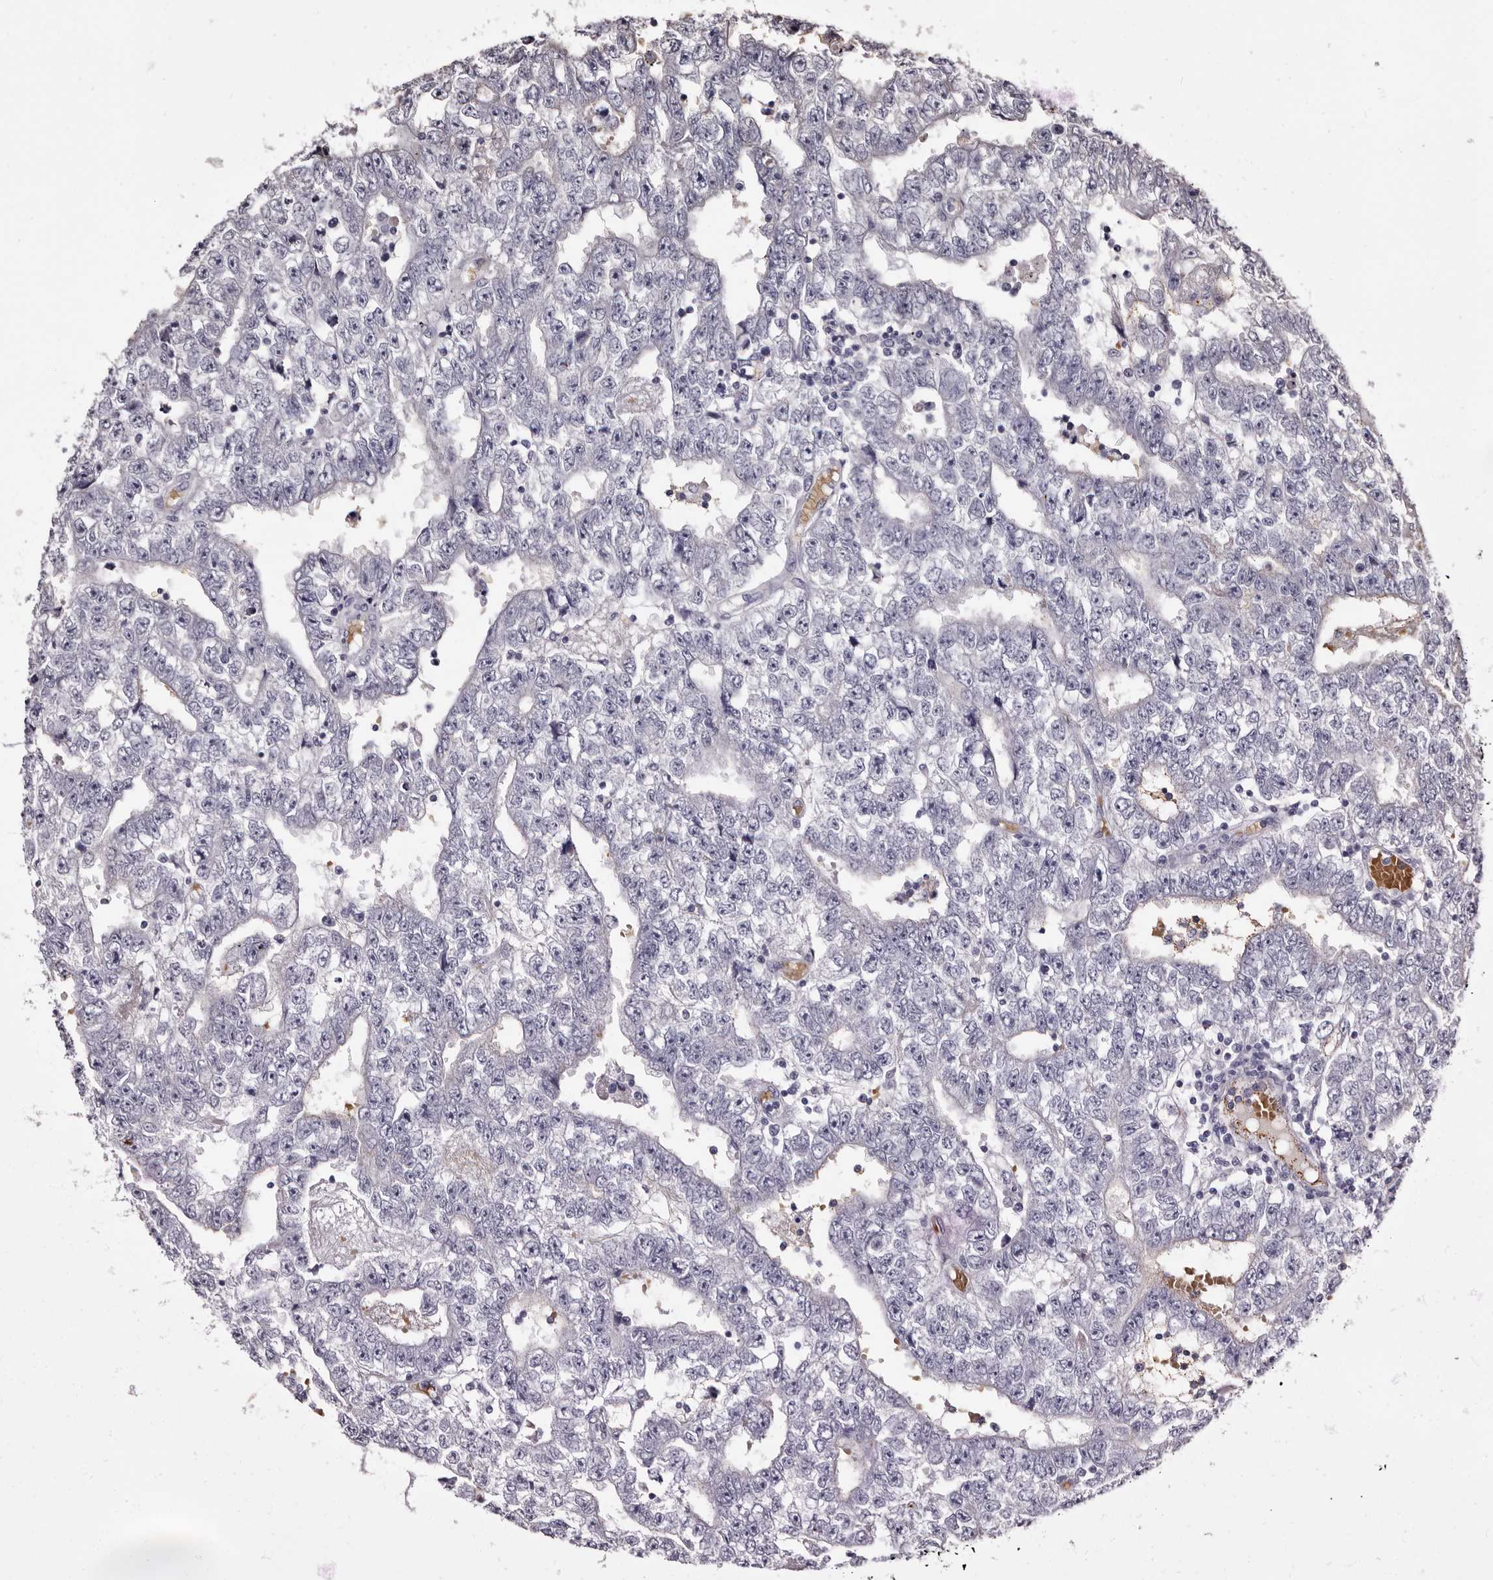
{"staining": {"intensity": "negative", "quantity": "none", "location": "none"}, "tissue": "testis cancer", "cell_type": "Tumor cells", "image_type": "cancer", "snomed": [{"axis": "morphology", "description": "Carcinoma, Embryonal, NOS"}, {"axis": "topography", "description": "Testis"}], "caption": "The immunohistochemistry (IHC) photomicrograph has no significant expression in tumor cells of testis cancer tissue.", "gene": "BPGM", "patient": {"sex": "male", "age": 25}}